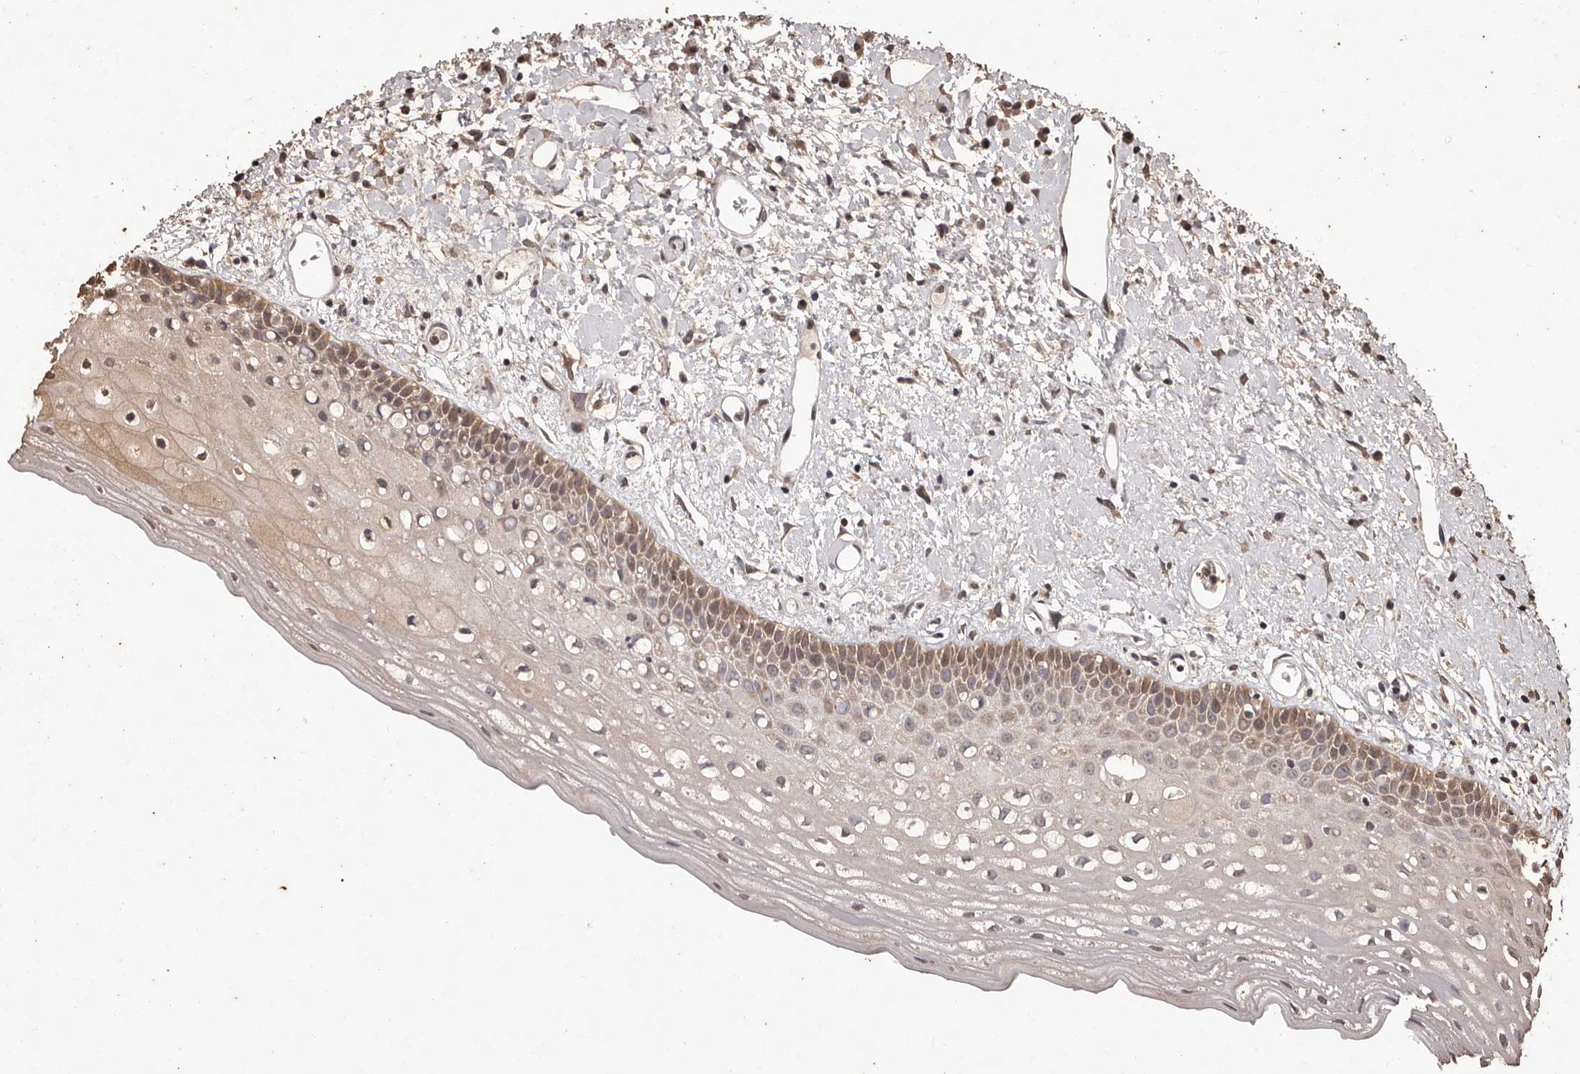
{"staining": {"intensity": "moderate", "quantity": "<25%", "location": "cytoplasmic/membranous"}, "tissue": "oral mucosa", "cell_type": "Squamous epithelial cells", "image_type": "normal", "snomed": [{"axis": "morphology", "description": "Normal tissue, NOS"}, {"axis": "topography", "description": "Oral tissue"}], "caption": "Immunohistochemistry (DAB) staining of benign oral mucosa demonstrates moderate cytoplasmic/membranous protein expression in approximately <25% of squamous epithelial cells. The staining was performed using DAB, with brown indicating positive protein expression. Nuclei are stained blue with hematoxylin.", "gene": "NAV1", "patient": {"sex": "female", "age": 76}}